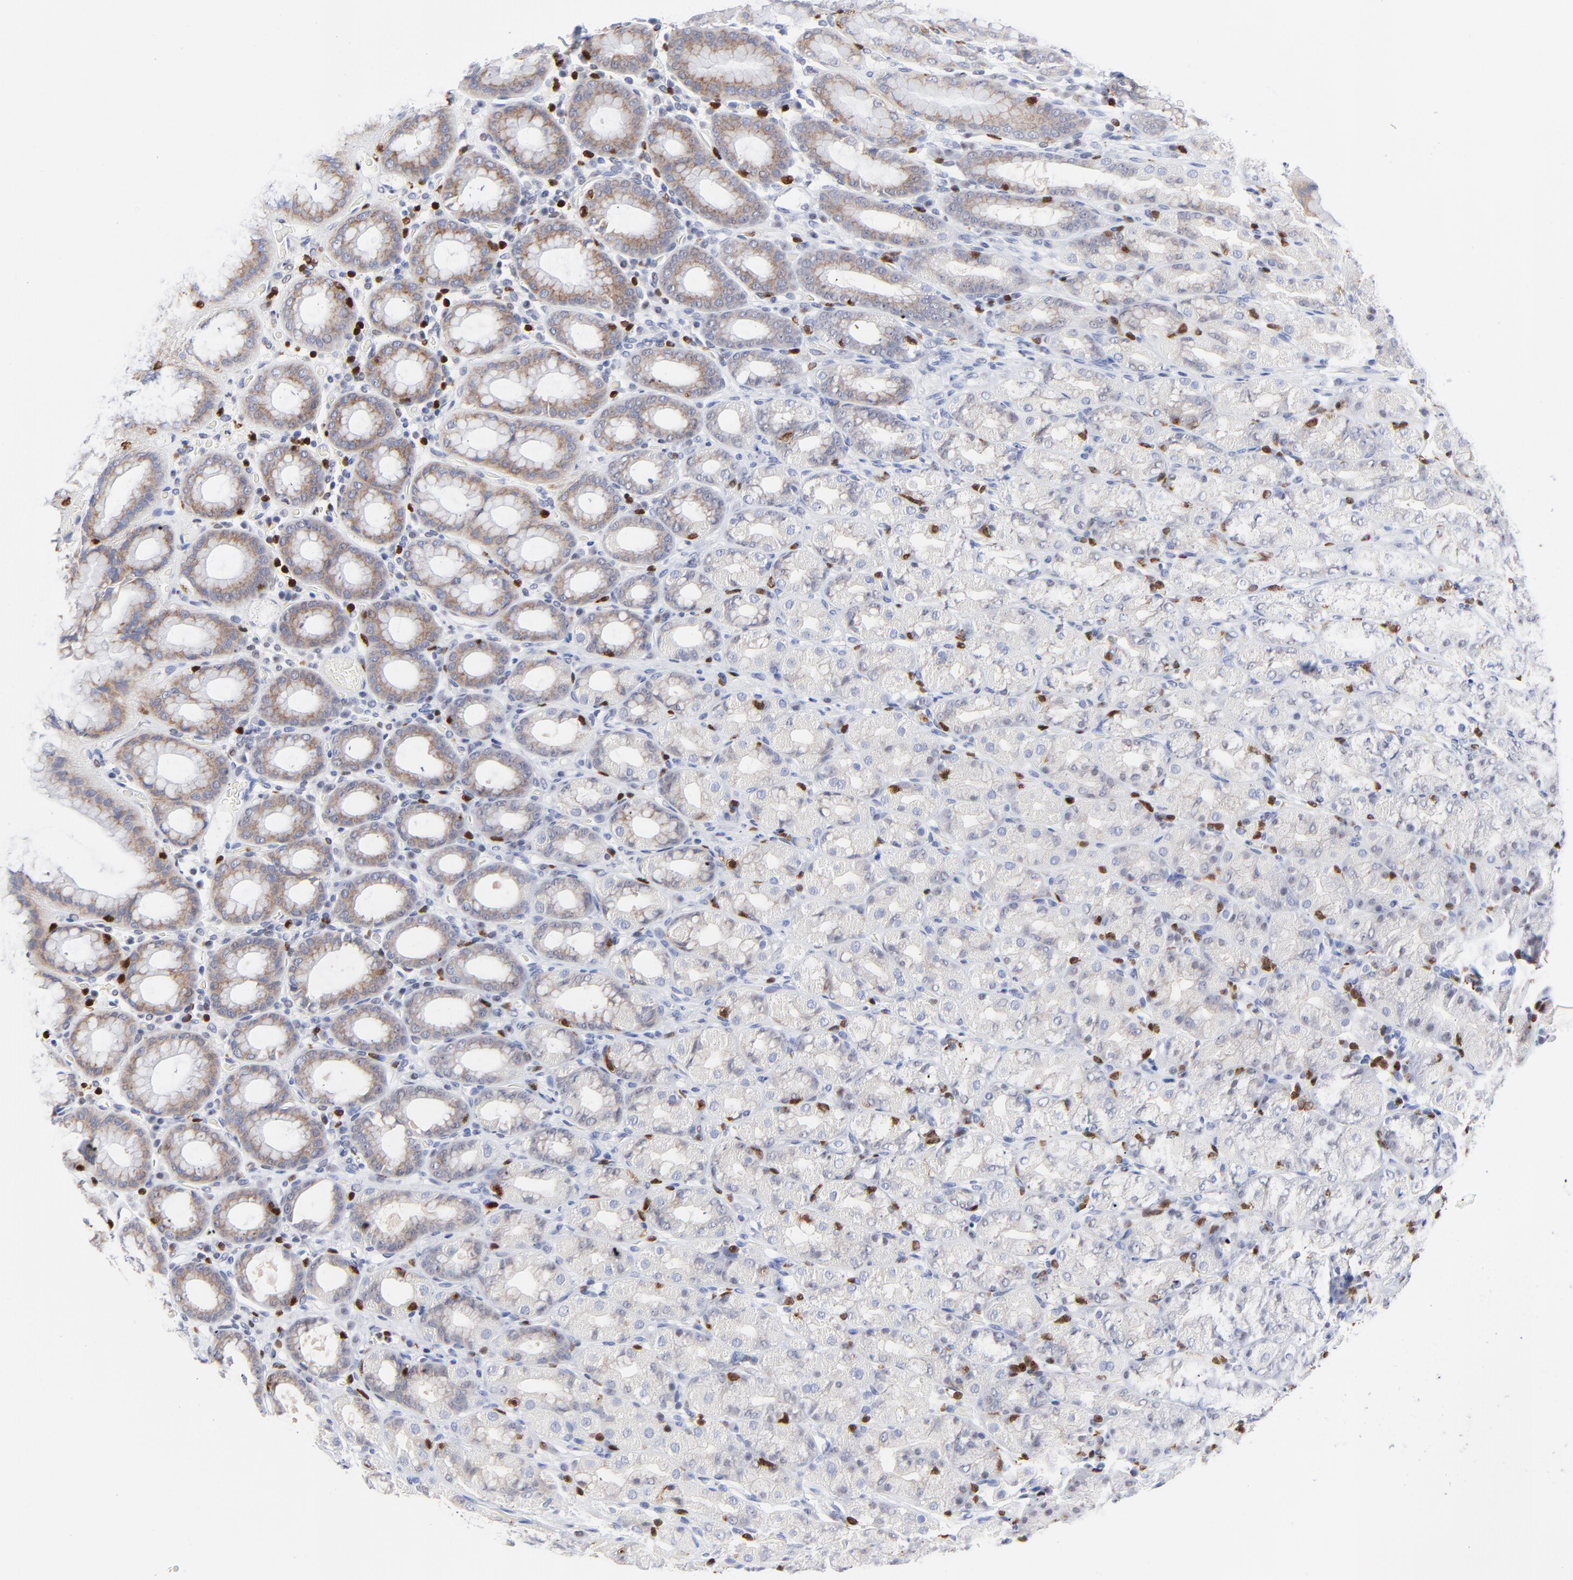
{"staining": {"intensity": "weak", "quantity": "25%-75%", "location": "cytoplasmic/membranous"}, "tissue": "stomach", "cell_type": "Glandular cells", "image_type": "normal", "snomed": [{"axis": "morphology", "description": "Normal tissue, NOS"}, {"axis": "topography", "description": "Stomach, upper"}], "caption": "Protein staining of unremarkable stomach demonstrates weak cytoplasmic/membranous positivity in approximately 25%-75% of glandular cells. The protein of interest is stained brown, and the nuclei are stained in blue (DAB (3,3'-diaminobenzidine) IHC with brightfield microscopy, high magnification).", "gene": "ZAP70", "patient": {"sex": "male", "age": 68}}